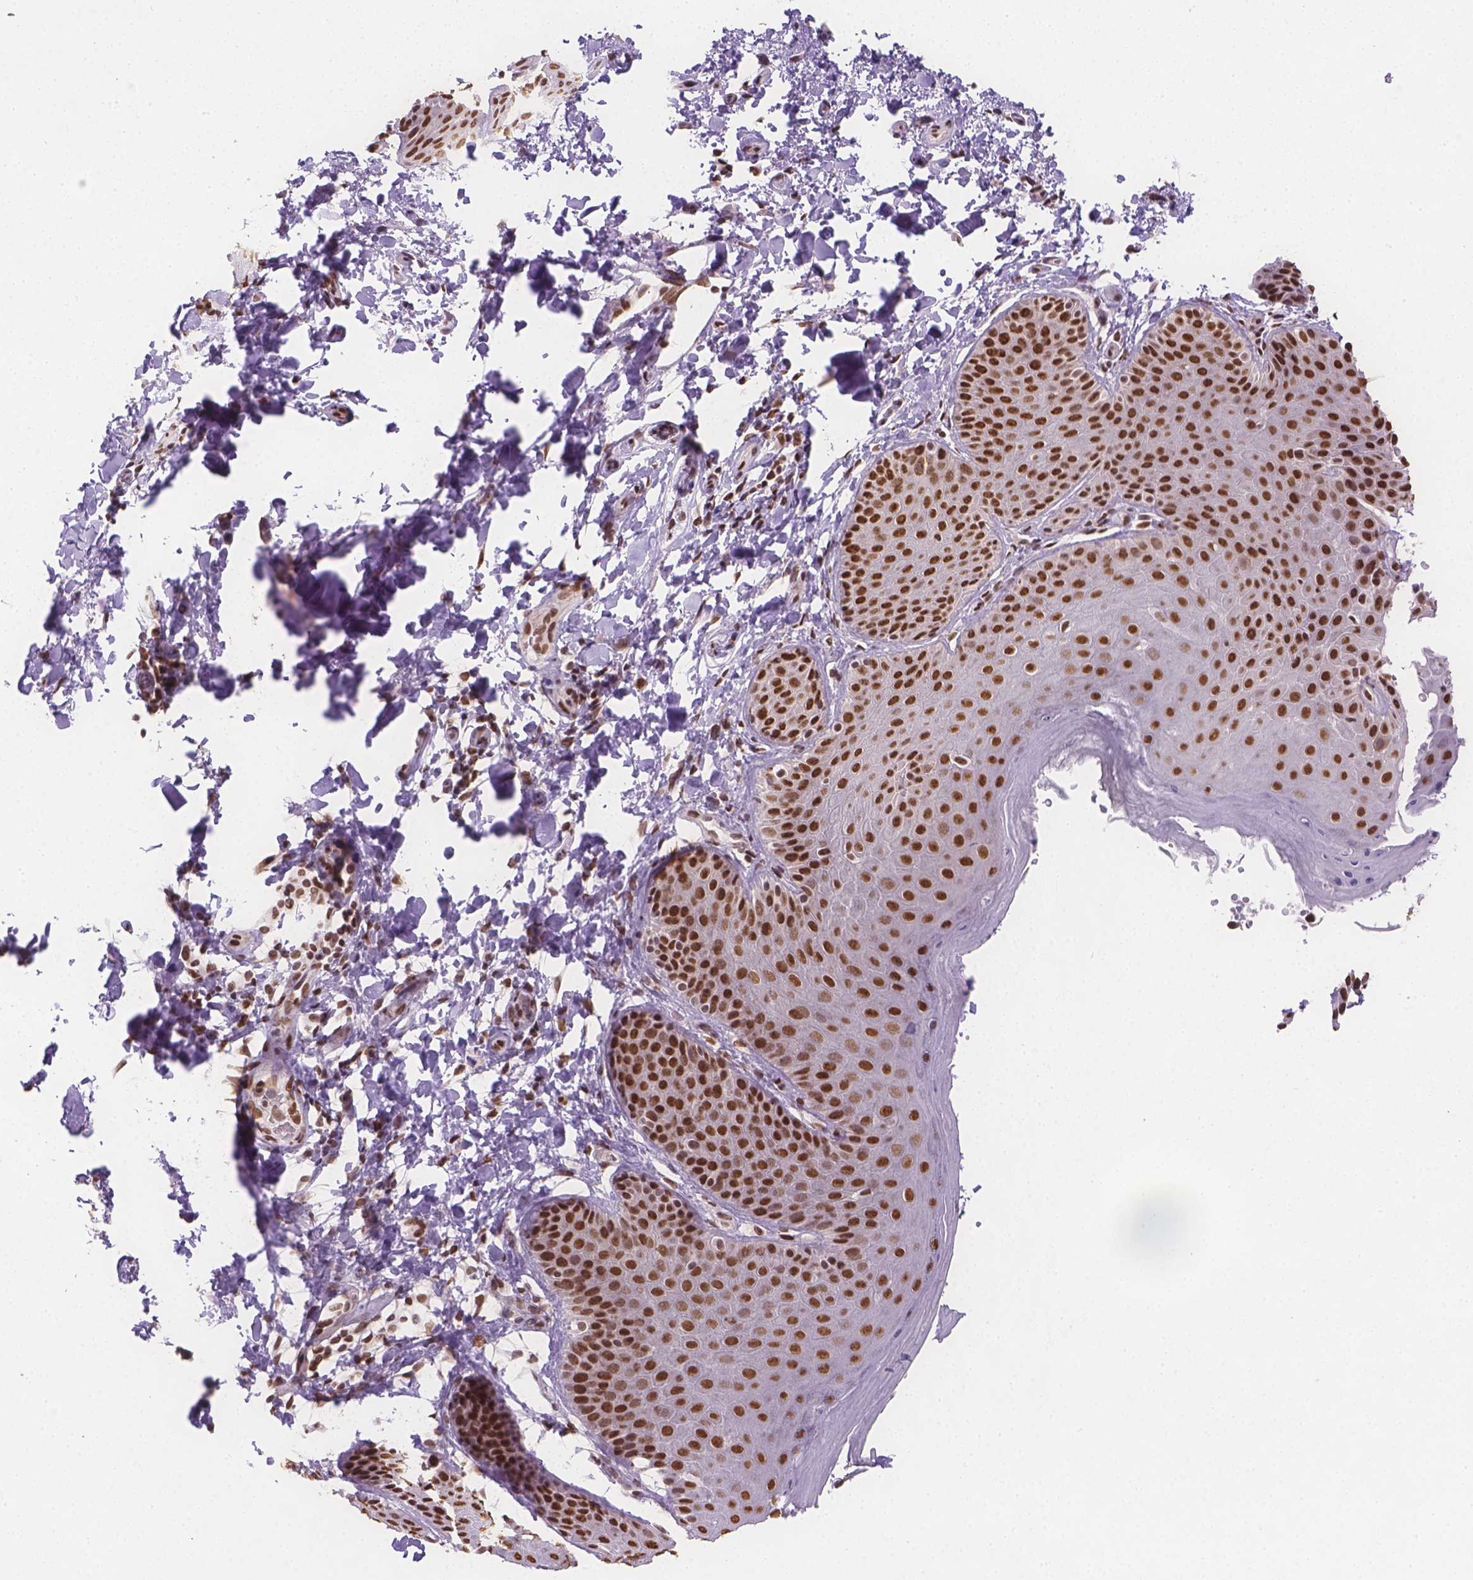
{"staining": {"intensity": "strong", "quantity": ">75%", "location": "nuclear"}, "tissue": "skin", "cell_type": "Epidermal cells", "image_type": "normal", "snomed": [{"axis": "morphology", "description": "Normal tissue, NOS"}, {"axis": "topography", "description": "Anal"}, {"axis": "topography", "description": "Peripheral nerve tissue"}], "caption": "The histopathology image exhibits staining of benign skin, revealing strong nuclear protein staining (brown color) within epidermal cells.", "gene": "FANCE", "patient": {"sex": "male", "age": 51}}